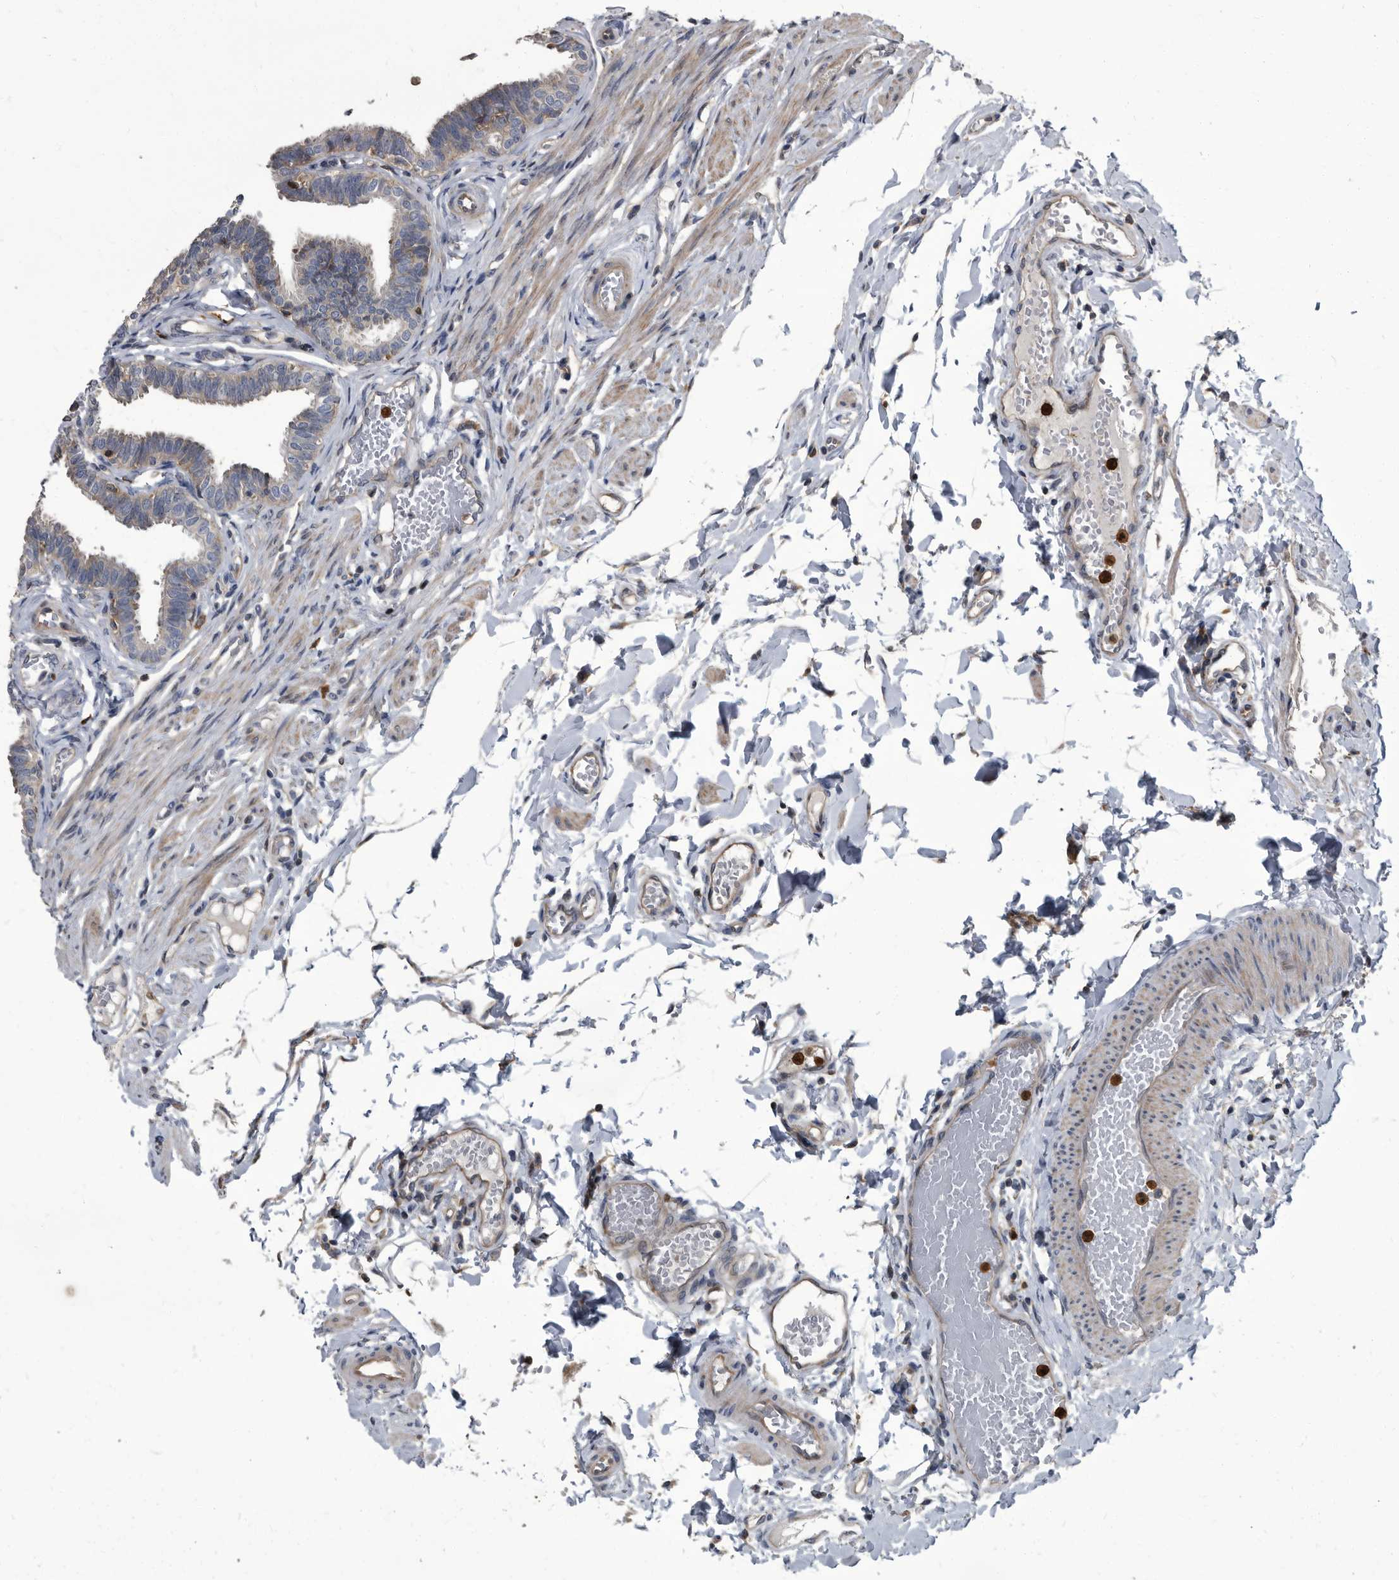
{"staining": {"intensity": "weak", "quantity": "25%-75%", "location": "cytoplasmic/membranous"}, "tissue": "fallopian tube", "cell_type": "Glandular cells", "image_type": "normal", "snomed": [{"axis": "morphology", "description": "Normal tissue, NOS"}, {"axis": "topography", "description": "Fallopian tube"}, {"axis": "topography", "description": "Ovary"}], "caption": "Brown immunohistochemical staining in unremarkable fallopian tube reveals weak cytoplasmic/membranous positivity in about 25%-75% of glandular cells.", "gene": "CDV3", "patient": {"sex": "female", "age": 23}}